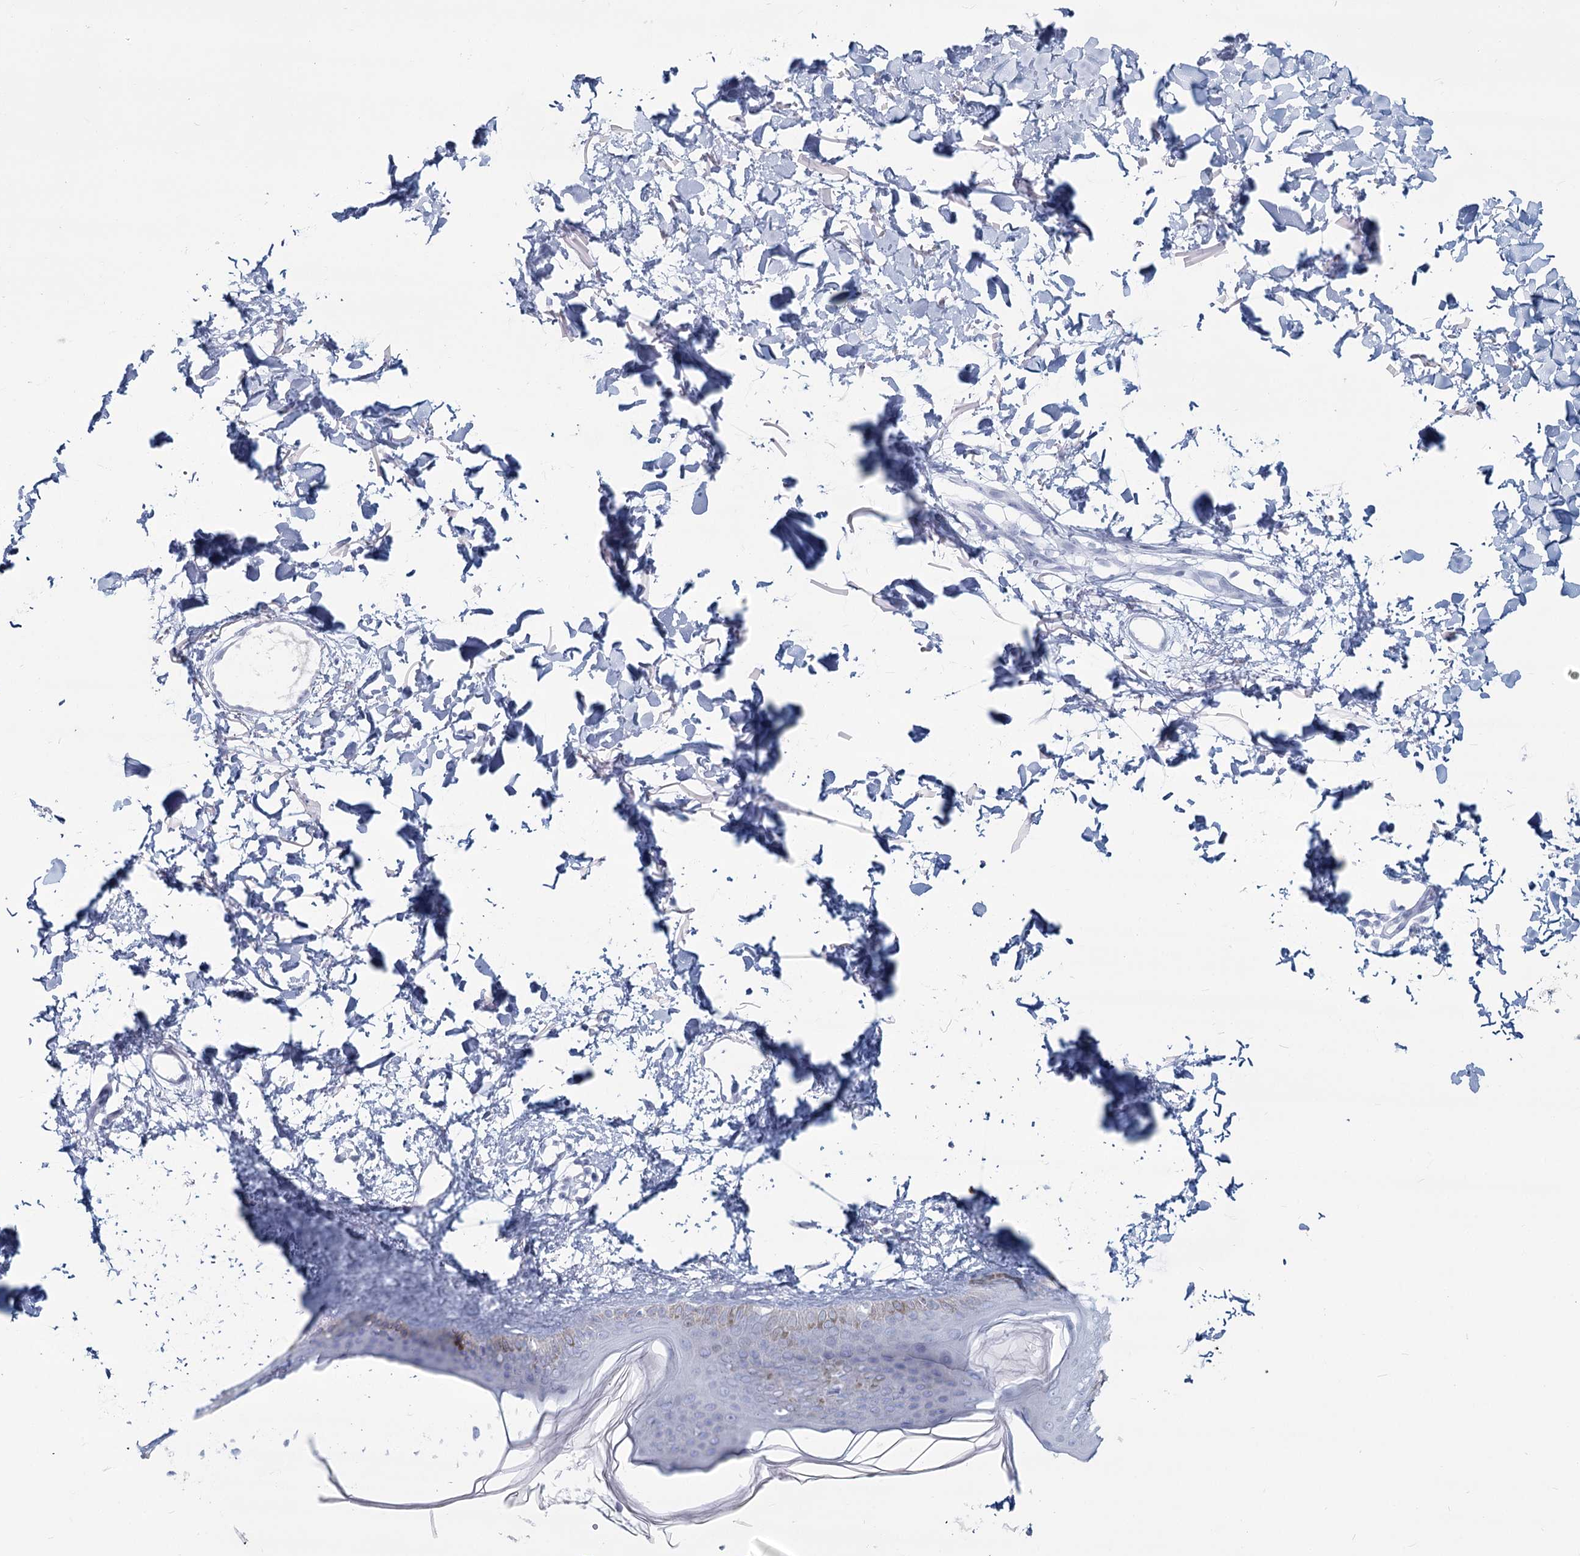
{"staining": {"intensity": "negative", "quantity": "none", "location": "none"}, "tissue": "skin", "cell_type": "Fibroblasts", "image_type": "normal", "snomed": [{"axis": "morphology", "description": "Normal tissue, NOS"}, {"axis": "topography", "description": "Skin"}], "caption": "There is no significant staining in fibroblasts of skin. (DAB (3,3'-diaminobenzidine) immunohistochemistry (IHC) with hematoxylin counter stain).", "gene": "SLC6A19", "patient": {"sex": "female", "age": 58}}